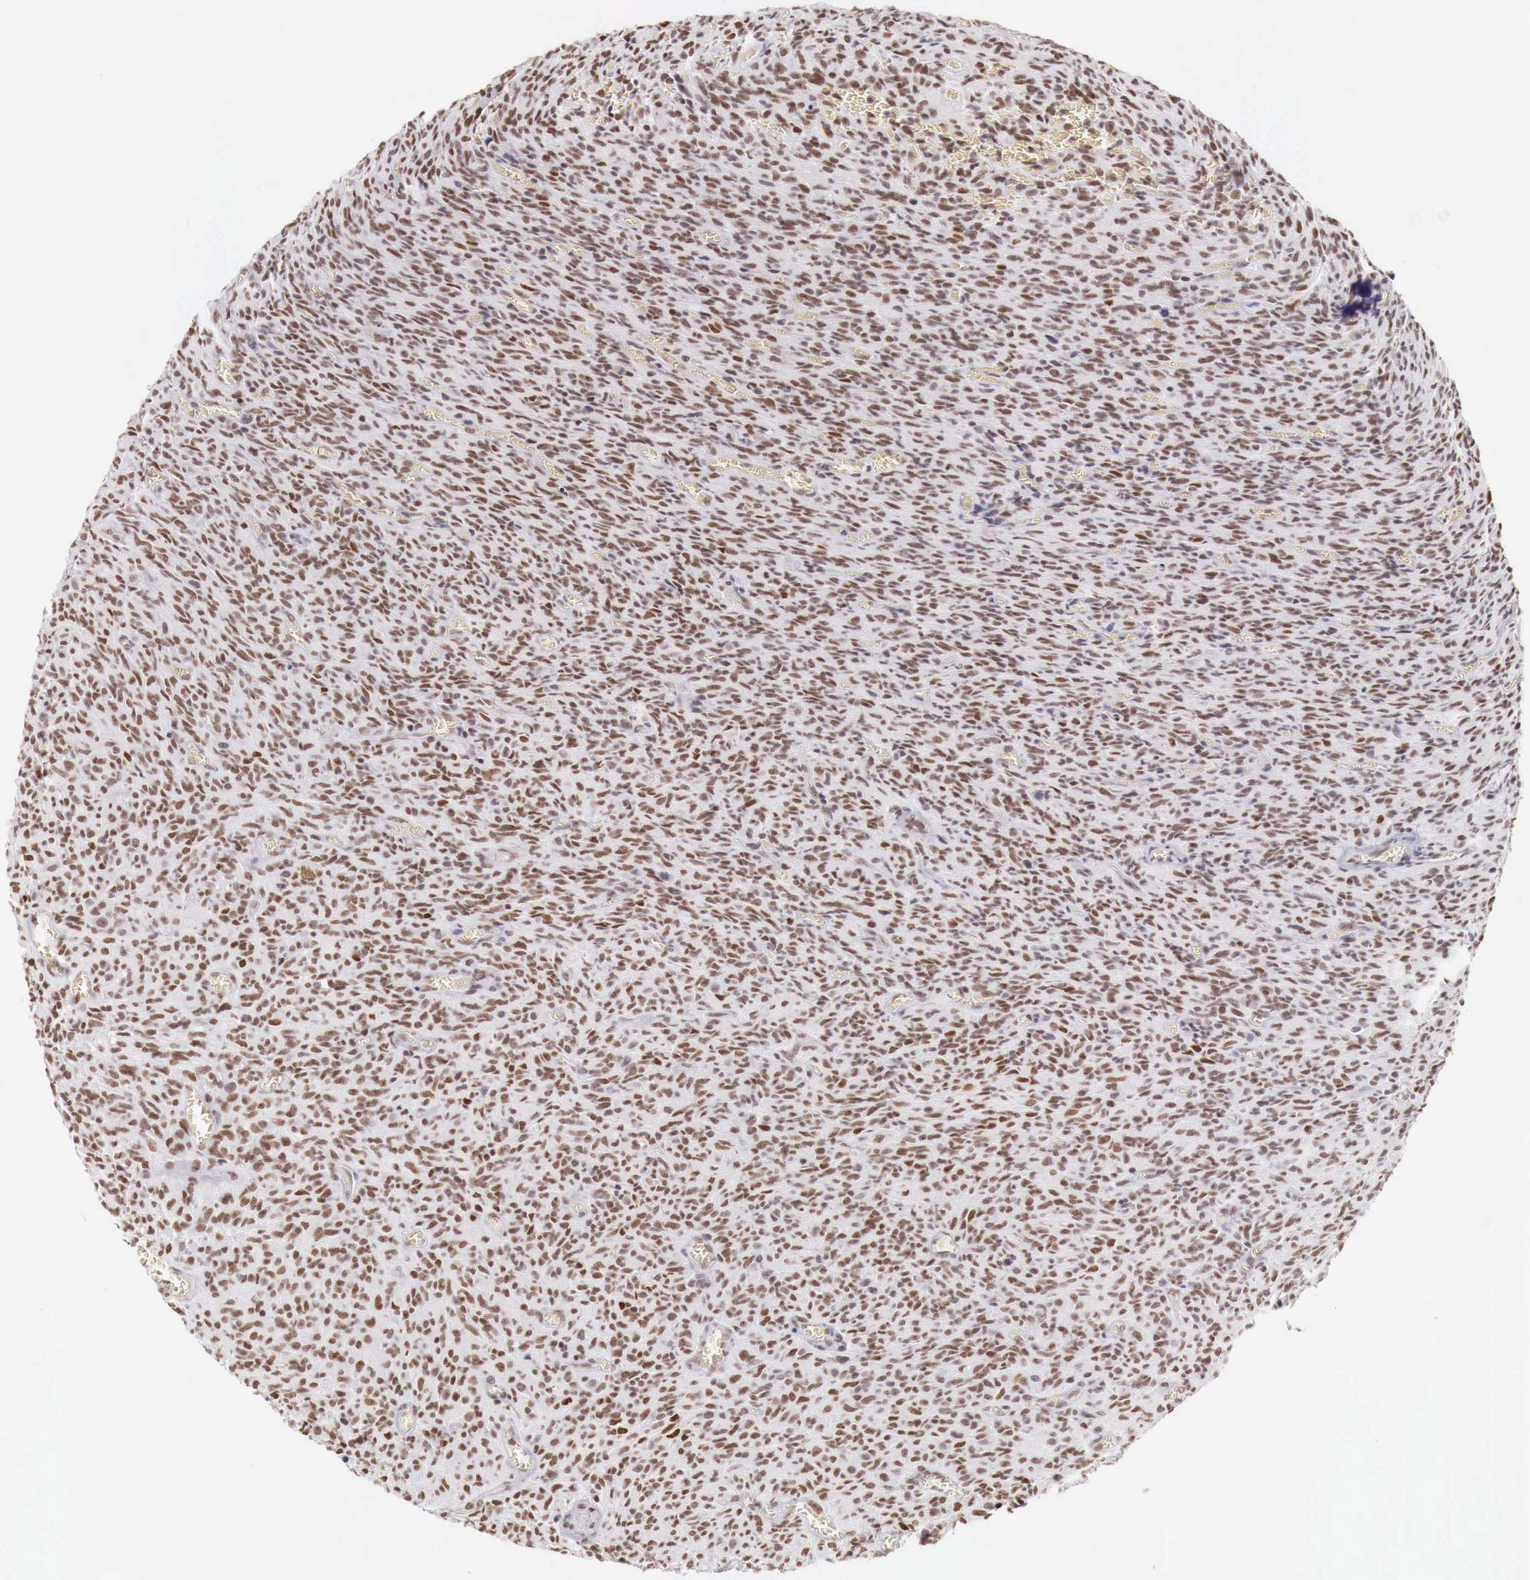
{"staining": {"intensity": "moderate", "quantity": "25%-75%", "location": "nuclear"}, "tissue": "glioma", "cell_type": "Tumor cells", "image_type": "cancer", "snomed": [{"axis": "morphology", "description": "Glioma, malignant, High grade"}, {"axis": "topography", "description": "Brain"}], "caption": "Tumor cells demonstrate medium levels of moderate nuclear positivity in about 25%-75% of cells in human glioma.", "gene": "PHF14", "patient": {"sex": "male", "age": 56}}